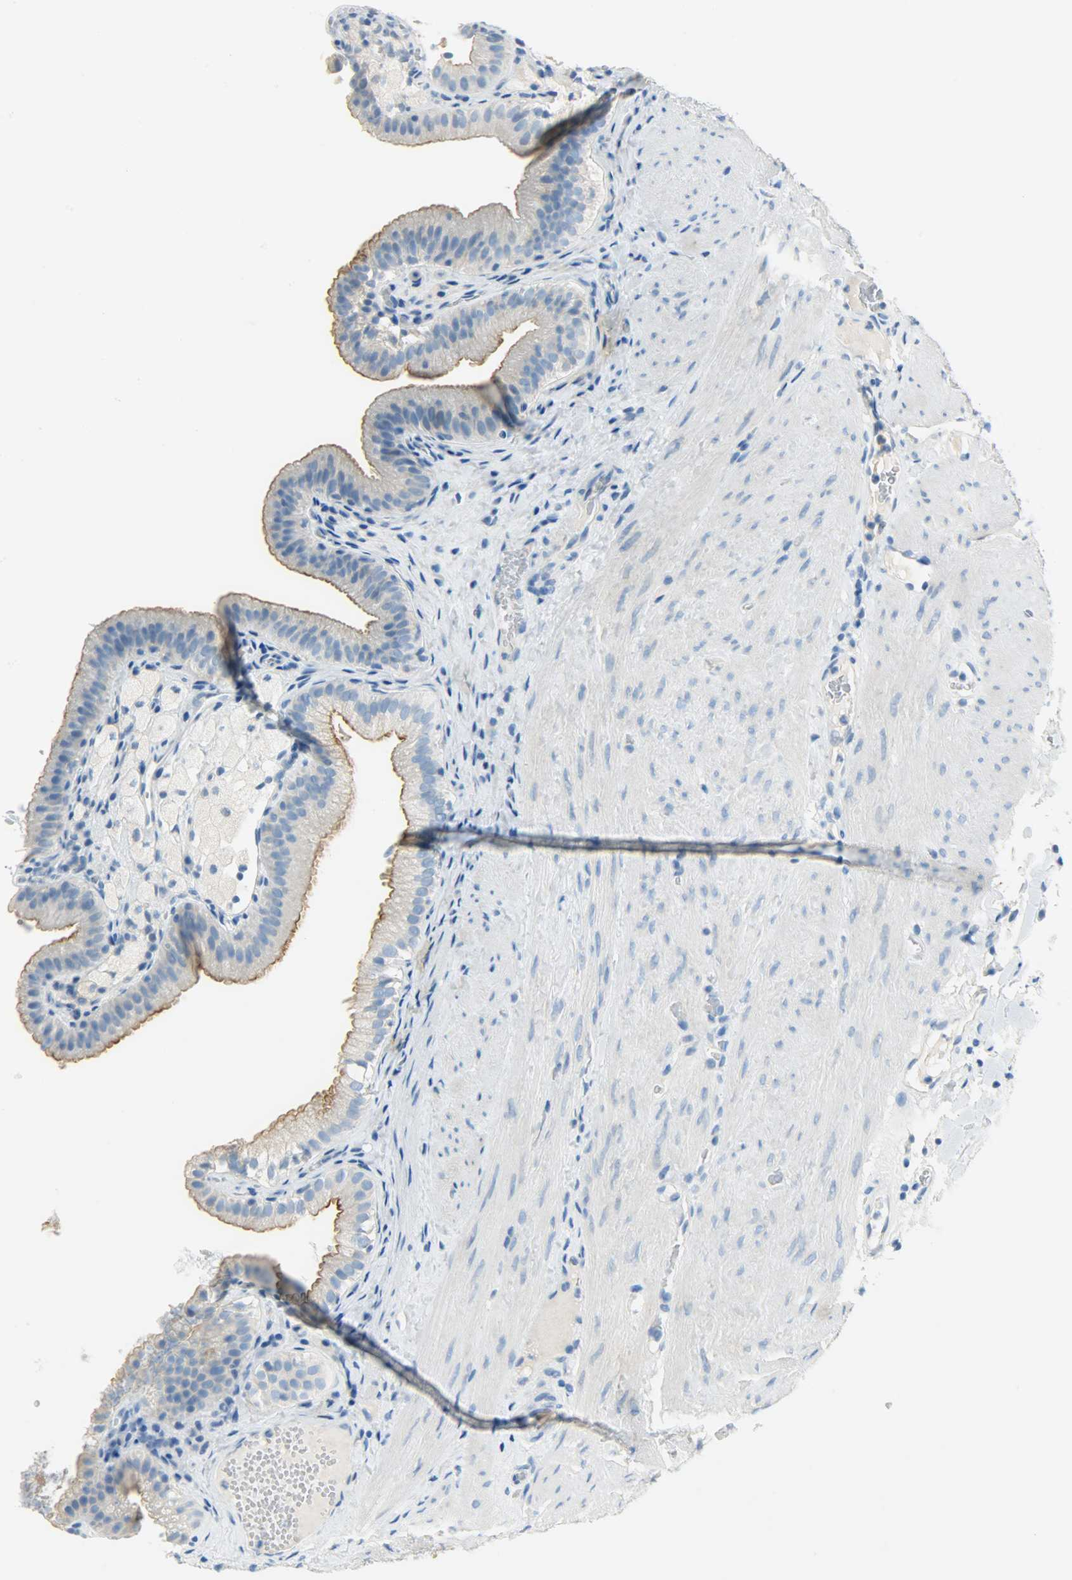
{"staining": {"intensity": "strong", "quantity": ">75%", "location": "cytoplasmic/membranous"}, "tissue": "gallbladder", "cell_type": "Glandular cells", "image_type": "normal", "snomed": [{"axis": "morphology", "description": "Normal tissue, NOS"}, {"axis": "topography", "description": "Gallbladder"}], "caption": "Immunohistochemistry (IHC) of normal human gallbladder reveals high levels of strong cytoplasmic/membranous staining in approximately >75% of glandular cells. (brown staining indicates protein expression, while blue staining denotes nuclei).", "gene": "PROM1", "patient": {"sex": "female", "age": 24}}